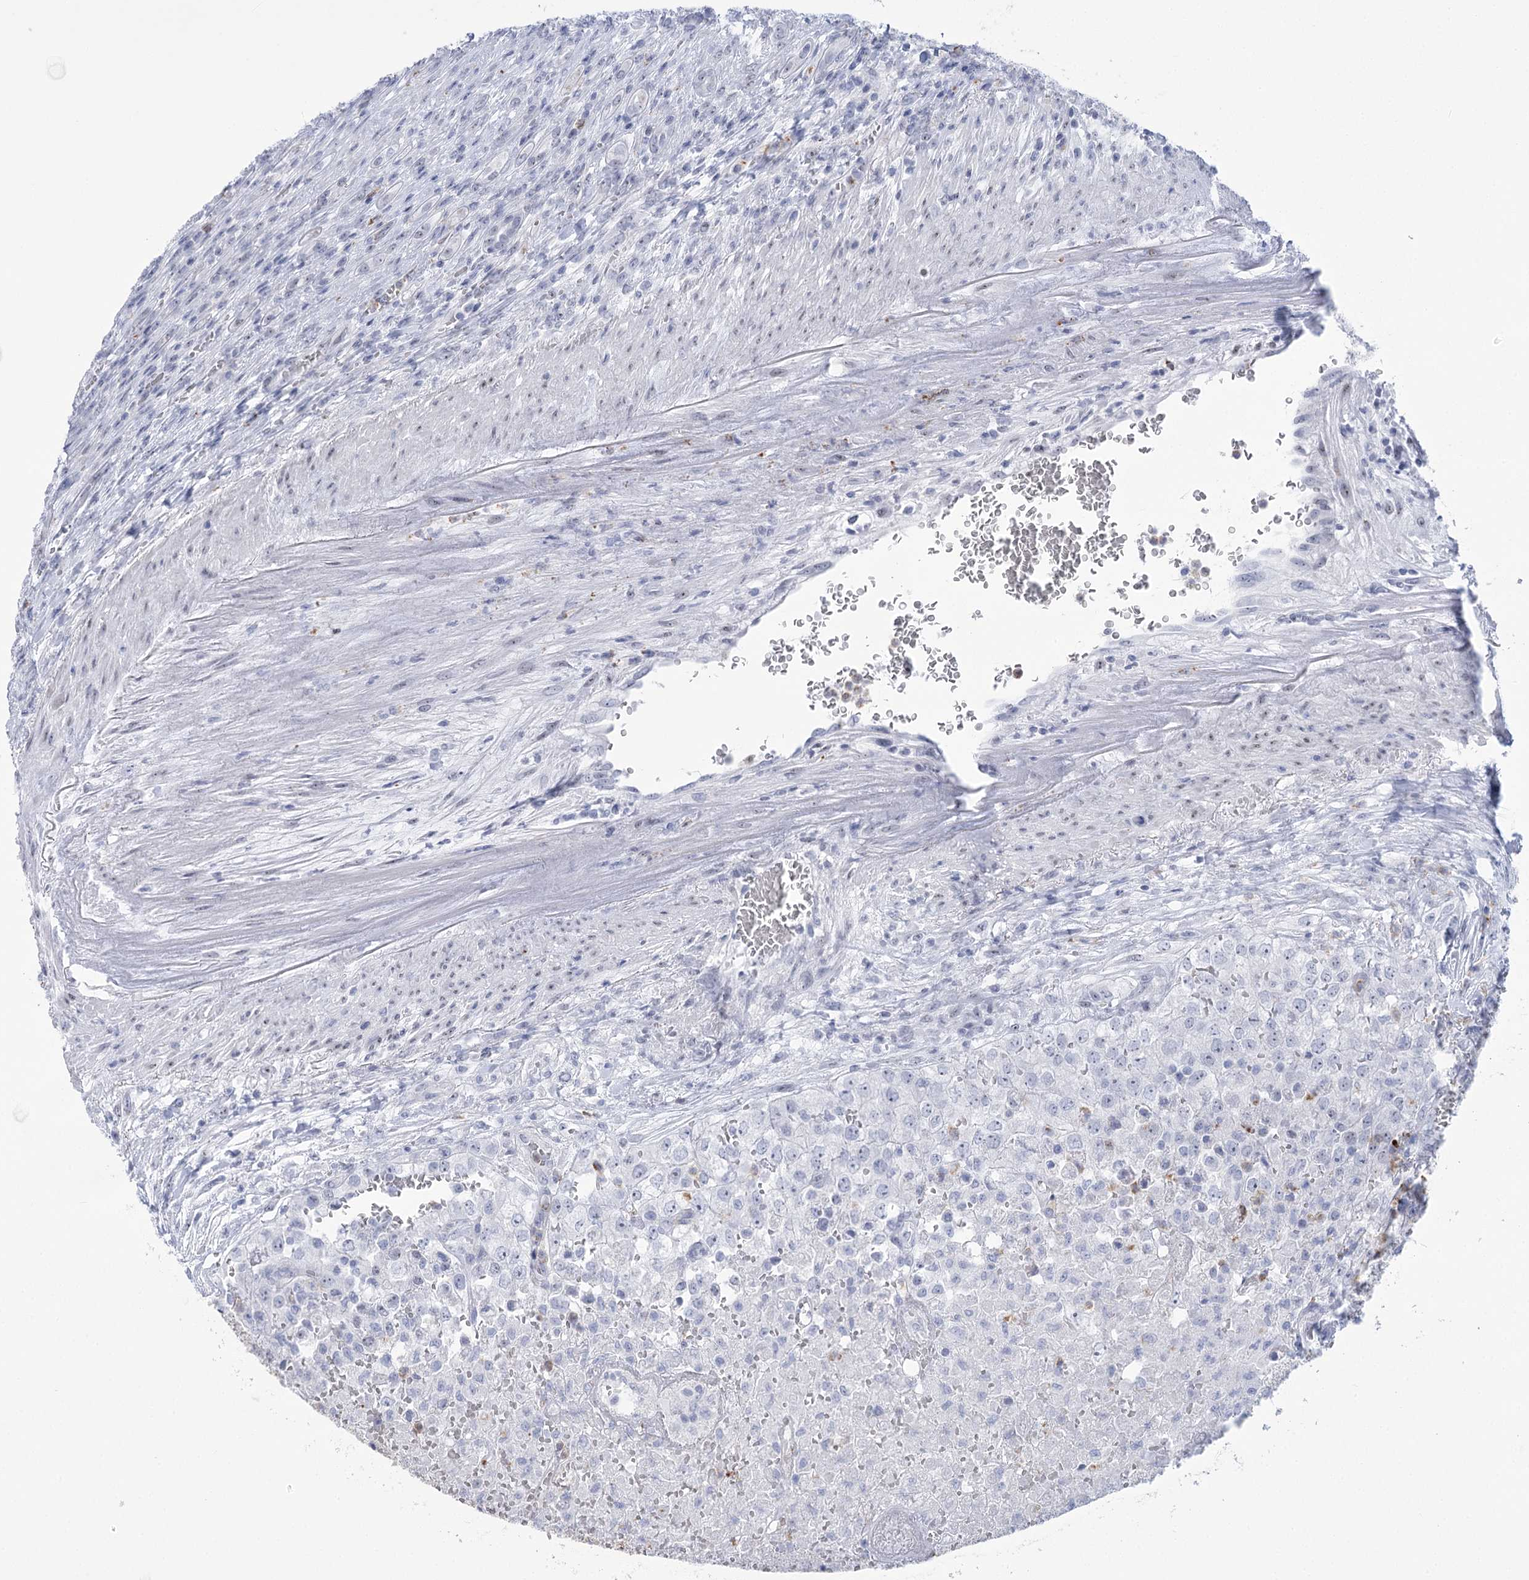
{"staining": {"intensity": "negative", "quantity": "none", "location": "none"}, "tissue": "renal cancer", "cell_type": "Tumor cells", "image_type": "cancer", "snomed": [{"axis": "morphology", "description": "Adenocarcinoma, NOS"}, {"axis": "topography", "description": "Kidney"}], "caption": "An immunohistochemistry photomicrograph of renal cancer (adenocarcinoma) is shown. There is no staining in tumor cells of renal cancer (adenocarcinoma).", "gene": "HORMAD1", "patient": {"sex": "female", "age": 54}}